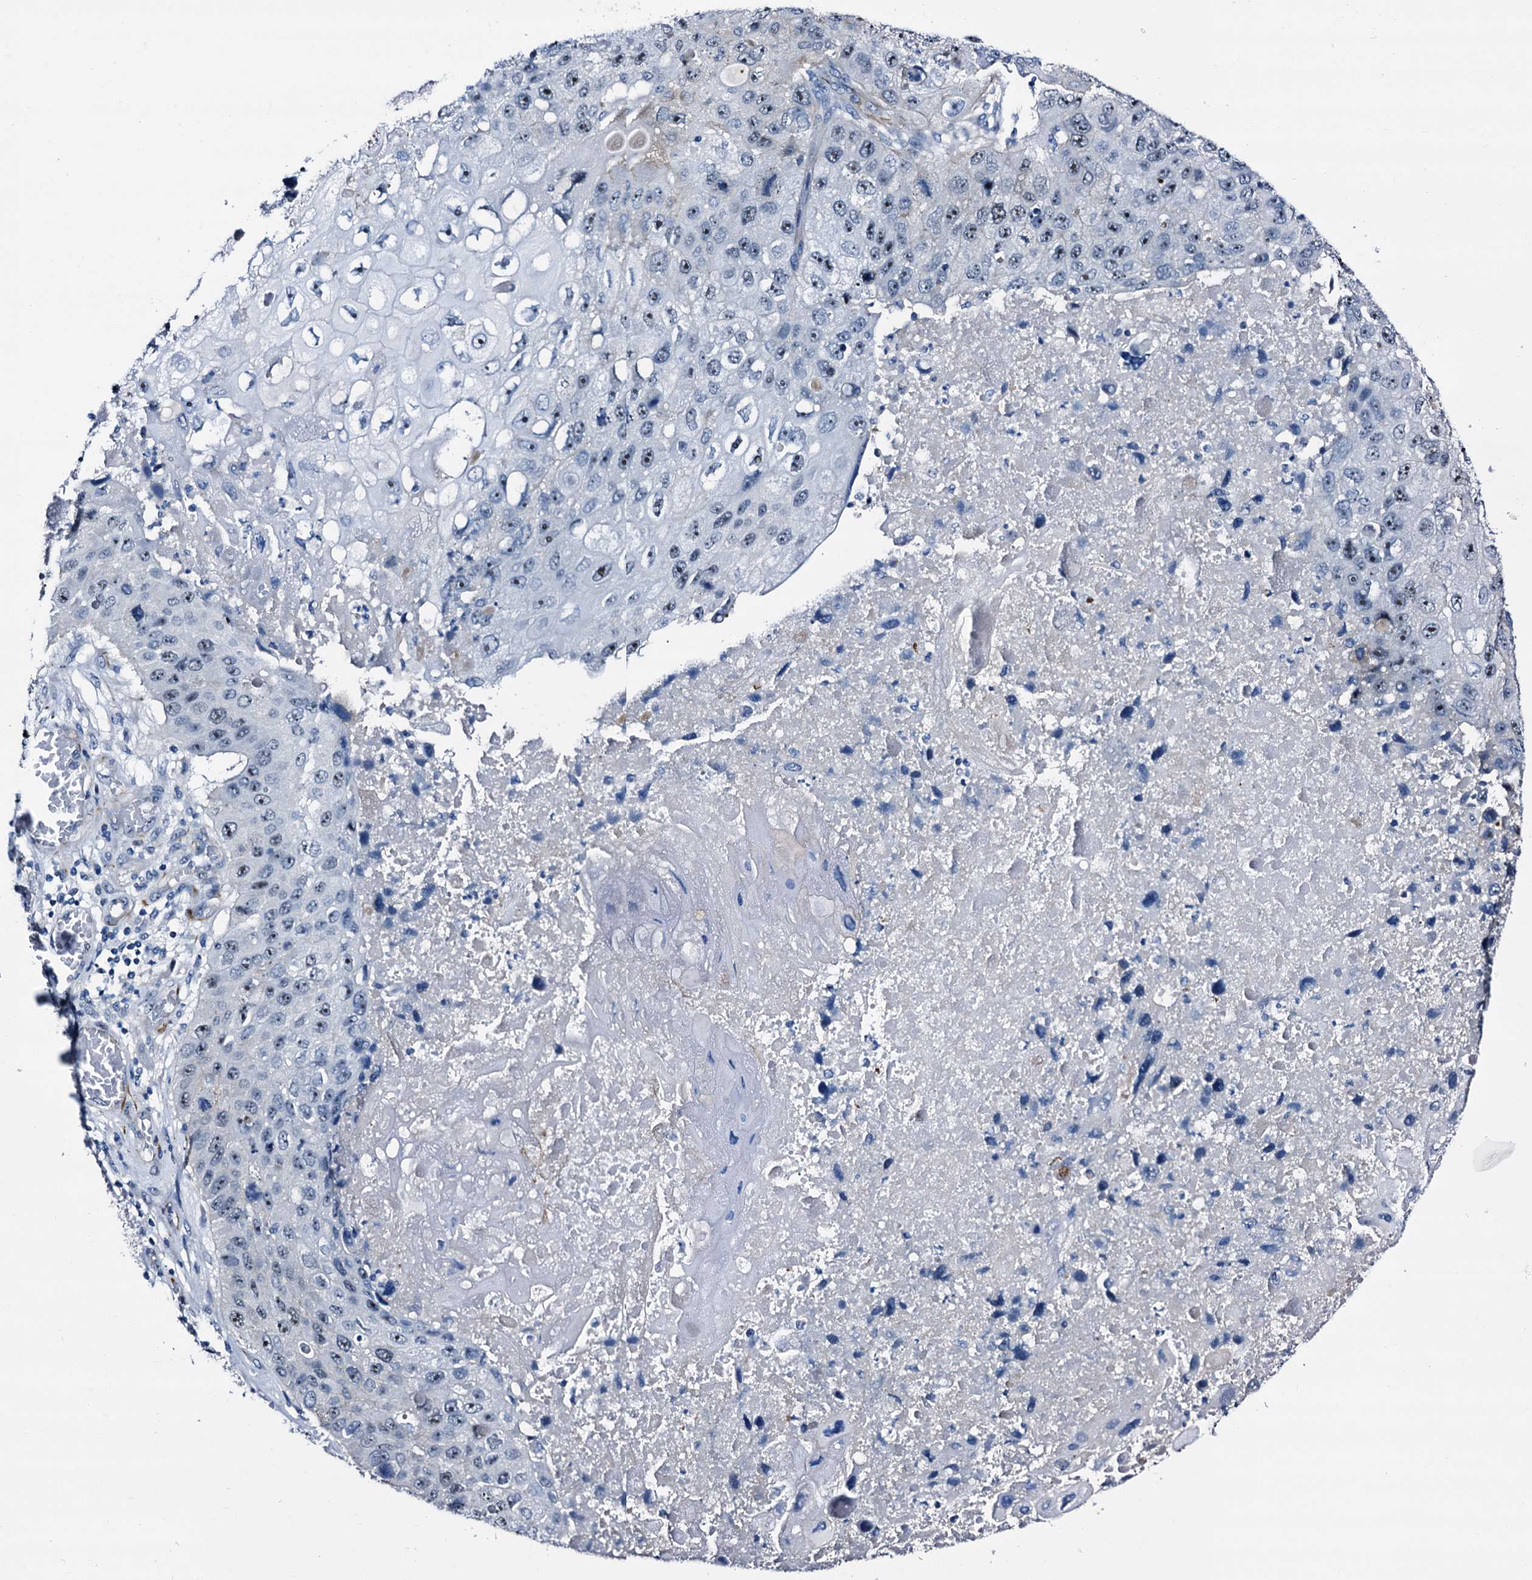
{"staining": {"intensity": "moderate", "quantity": "25%-75%", "location": "nuclear"}, "tissue": "lung cancer", "cell_type": "Tumor cells", "image_type": "cancer", "snomed": [{"axis": "morphology", "description": "Squamous cell carcinoma, NOS"}, {"axis": "topography", "description": "Lung"}], "caption": "Squamous cell carcinoma (lung) stained with a protein marker exhibits moderate staining in tumor cells.", "gene": "EMG1", "patient": {"sex": "male", "age": 61}}